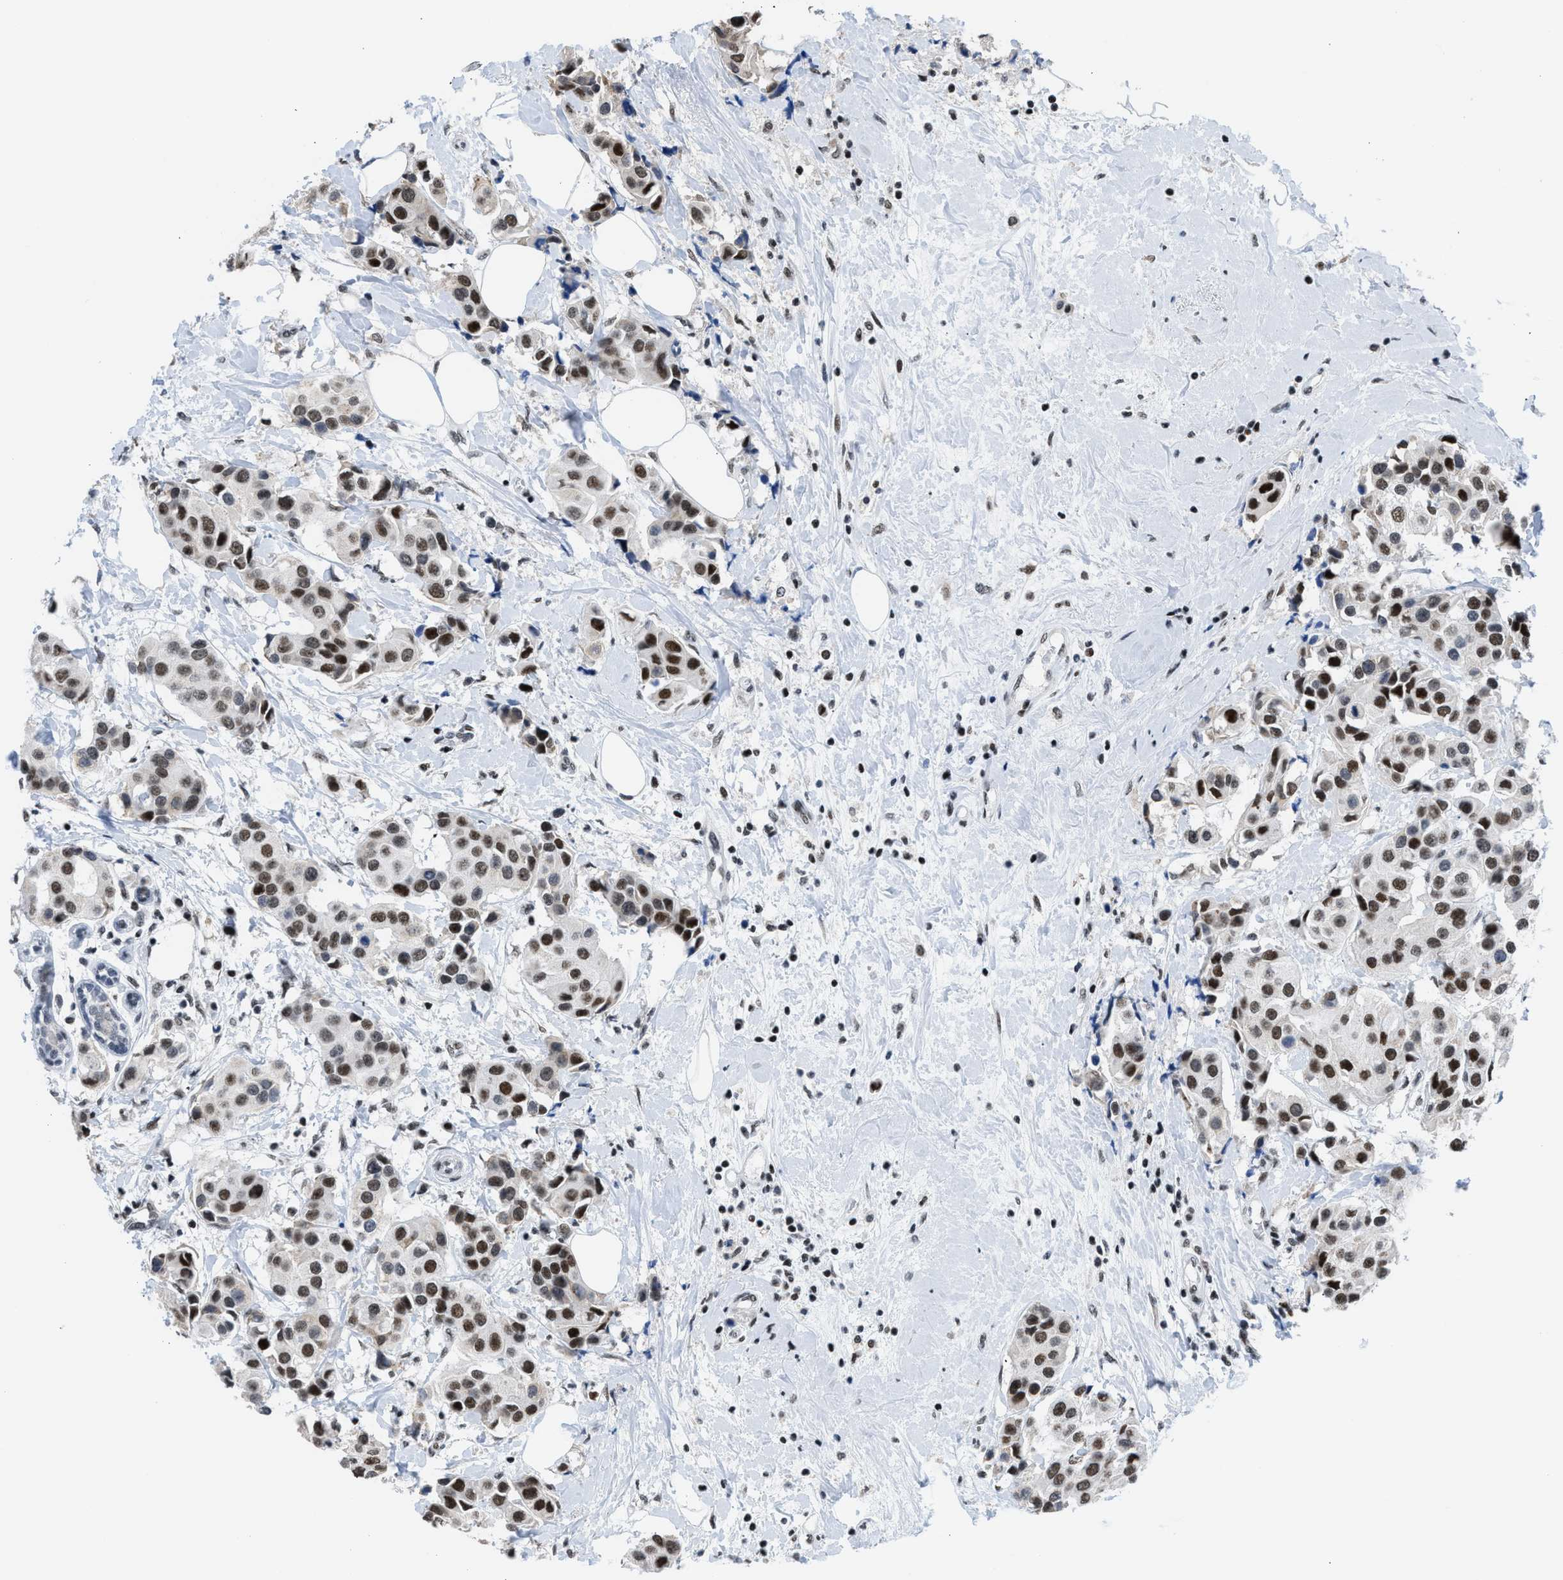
{"staining": {"intensity": "strong", "quantity": ">75%", "location": "nuclear"}, "tissue": "breast cancer", "cell_type": "Tumor cells", "image_type": "cancer", "snomed": [{"axis": "morphology", "description": "Normal tissue, NOS"}, {"axis": "morphology", "description": "Duct carcinoma"}, {"axis": "topography", "description": "Breast"}], "caption": "Tumor cells show high levels of strong nuclear positivity in approximately >75% of cells in breast cancer (intraductal carcinoma). Using DAB (3,3'-diaminobenzidine) (brown) and hematoxylin (blue) stains, captured at high magnification using brightfield microscopy.", "gene": "TERF2IP", "patient": {"sex": "female", "age": 39}}